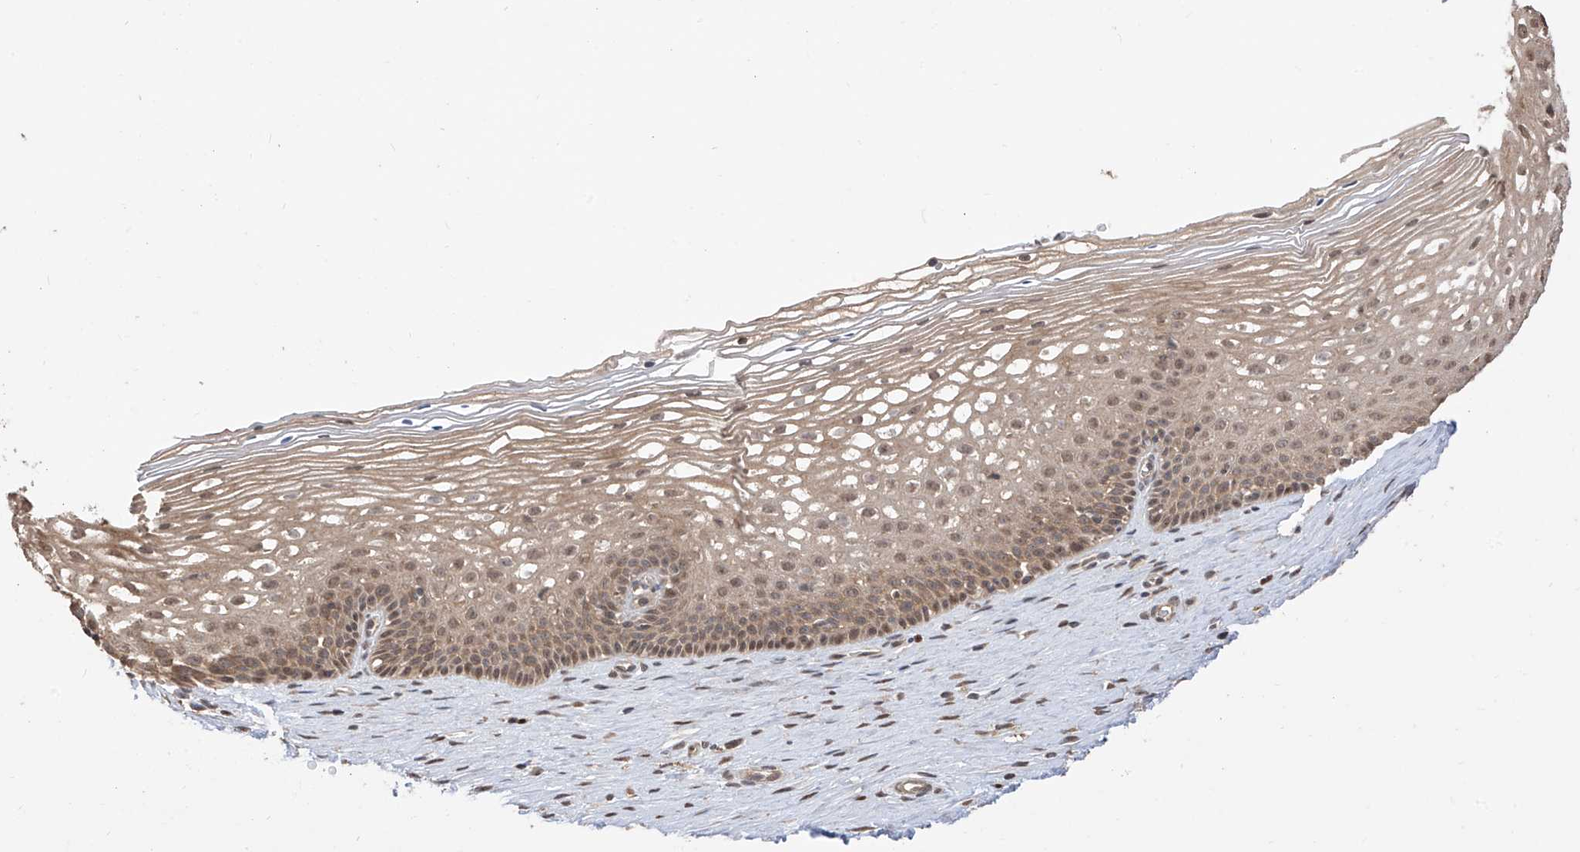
{"staining": {"intensity": "weak", "quantity": ">75%", "location": "cytoplasmic/membranous"}, "tissue": "cervix", "cell_type": "Glandular cells", "image_type": "normal", "snomed": [{"axis": "morphology", "description": "Normal tissue, NOS"}, {"axis": "topography", "description": "Cervix"}], "caption": "About >75% of glandular cells in normal human cervix display weak cytoplasmic/membranous protein expression as visualized by brown immunohistochemical staining.", "gene": "LATS1", "patient": {"sex": "female", "age": 33}}